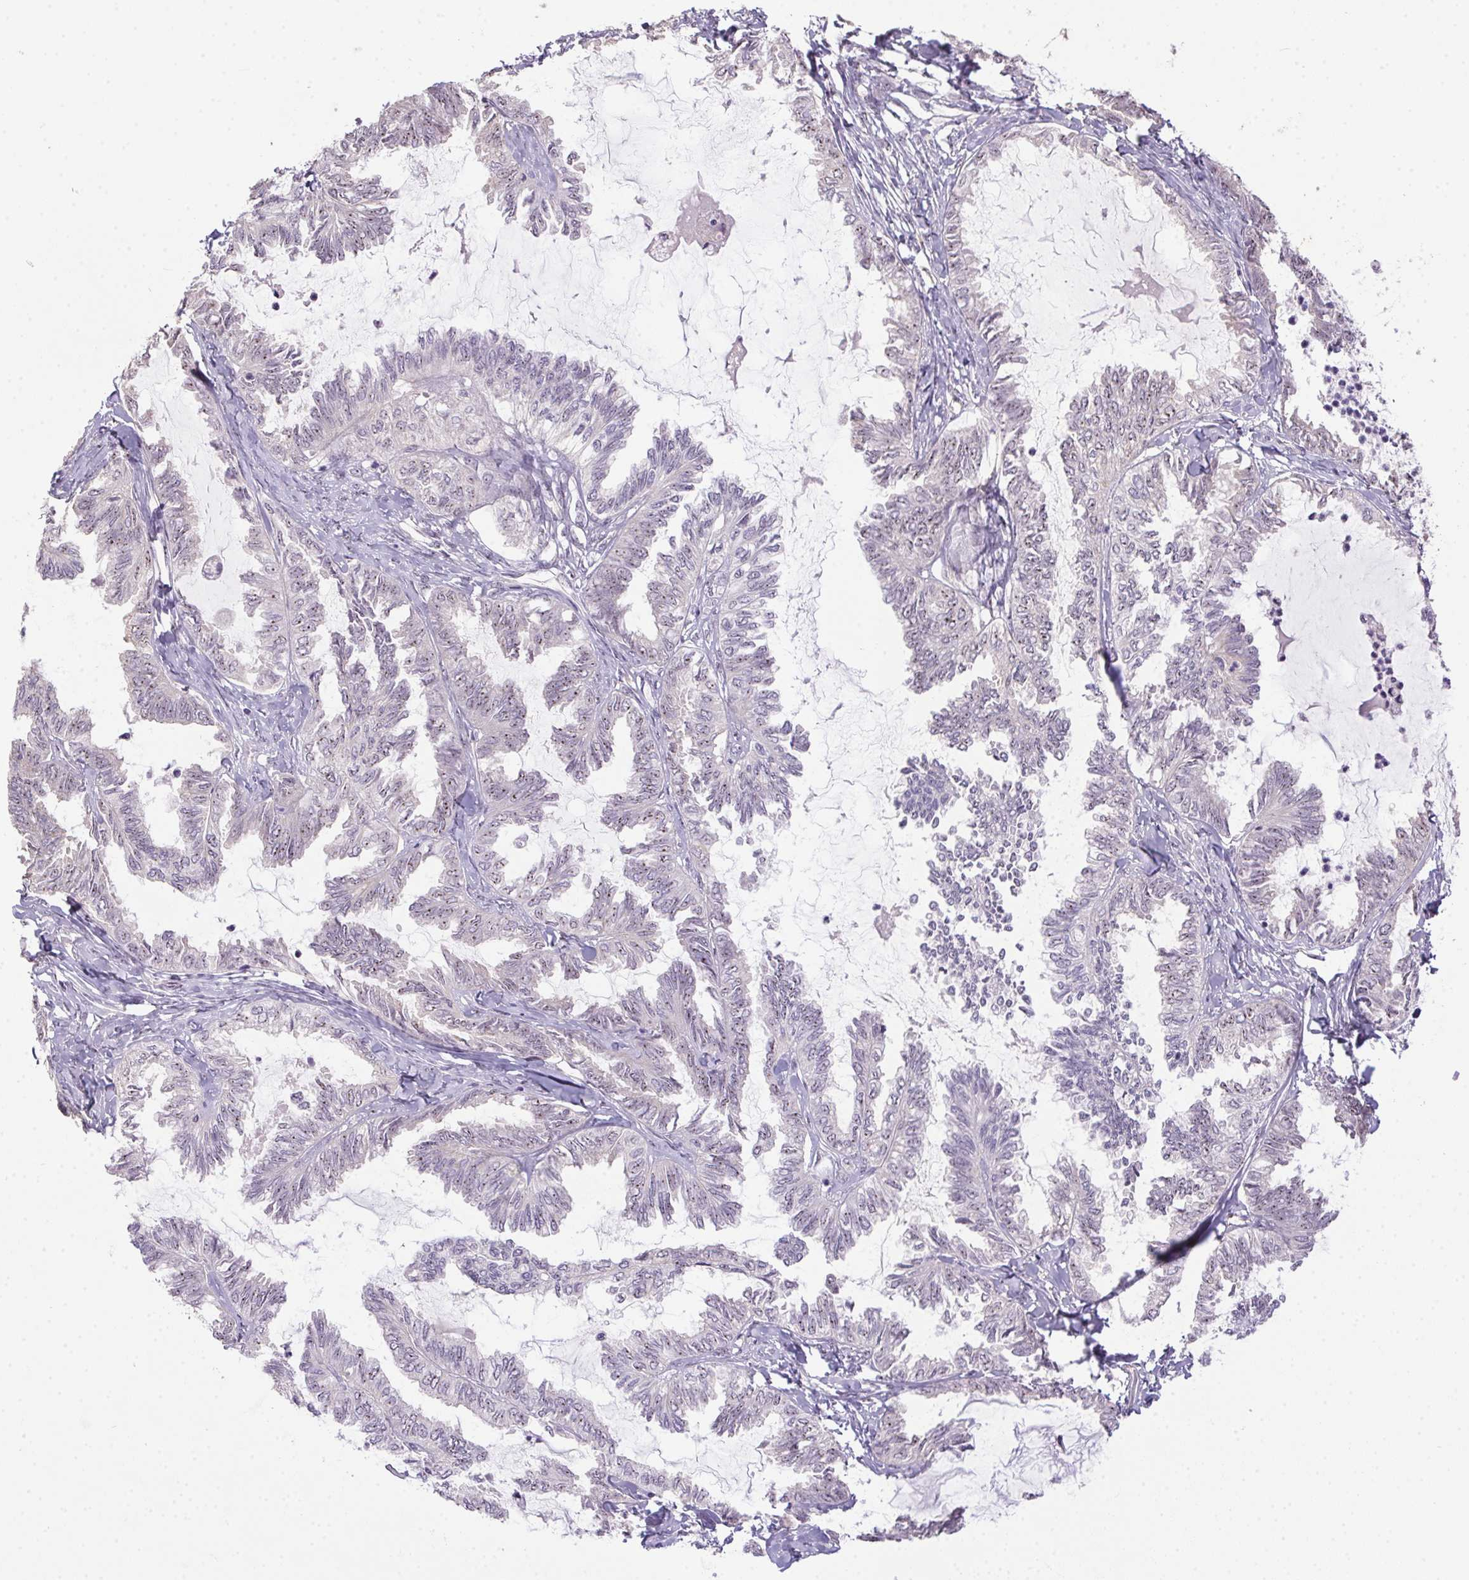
{"staining": {"intensity": "weak", "quantity": "25%-75%", "location": "nuclear"}, "tissue": "ovarian cancer", "cell_type": "Tumor cells", "image_type": "cancer", "snomed": [{"axis": "morphology", "description": "Carcinoma, endometroid"}, {"axis": "topography", "description": "Ovary"}], "caption": "A micrograph of human ovarian endometroid carcinoma stained for a protein exhibits weak nuclear brown staining in tumor cells.", "gene": "BATF2", "patient": {"sex": "female", "age": 70}}